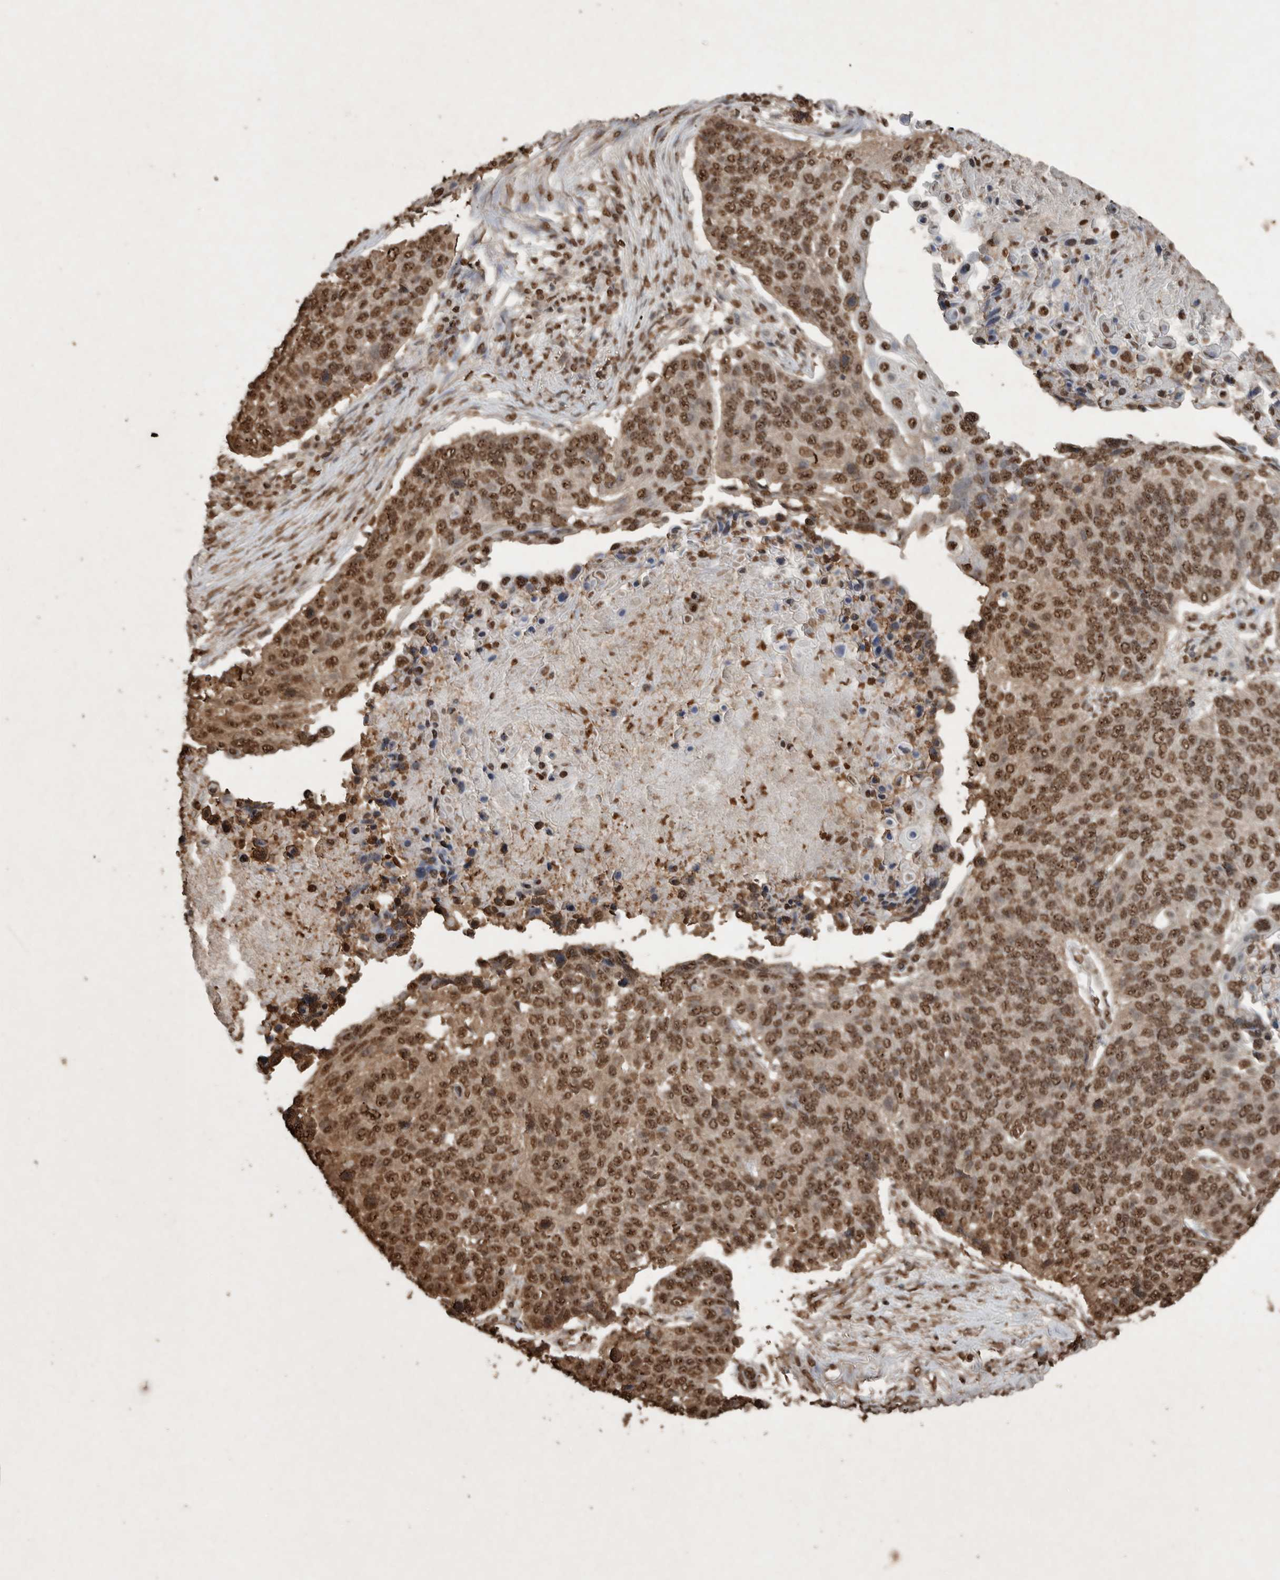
{"staining": {"intensity": "strong", "quantity": ">75%", "location": "nuclear"}, "tissue": "lung cancer", "cell_type": "Tumor cells", "image_type": "cancer", "snomed": [{"axis": "morphology", "description": "Squamous cell carcinoma, NOS"}, {"axis": "topography", "description": "Lung"}], "caption": "Strong nuclear protein staining is present in about >75% of tumor cells in lung squamous cell carcinoma.", "gene": "FSTL3", "patient": {"sex": "male", "age": 66}}